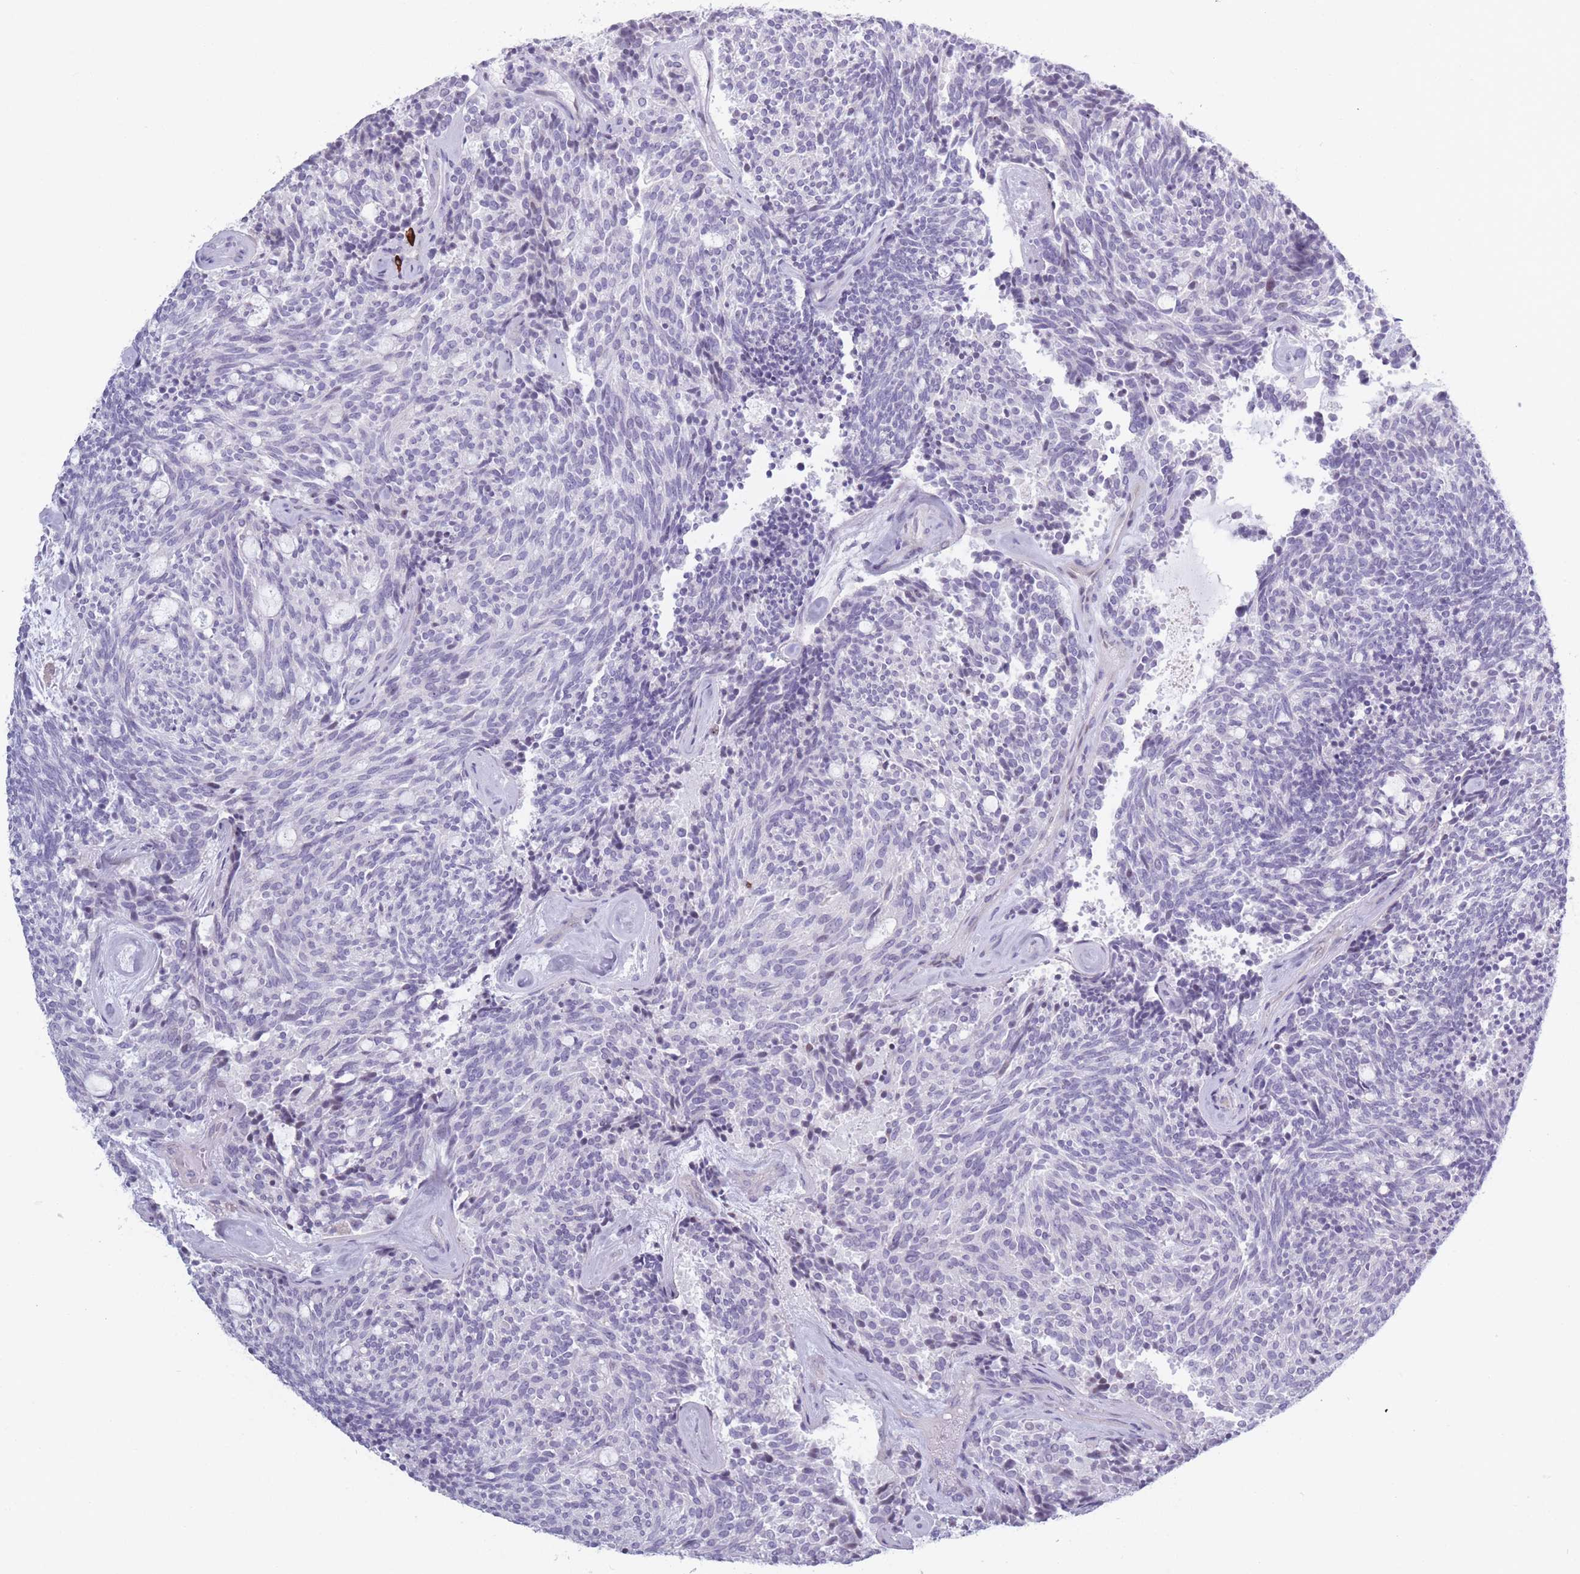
{"staining": {"intensity": "negative", "quantity": "none", "location": "none"}, "tissue": "carcinoid", "cell_type": "Tumor cells", "image_type": "cancer", "snomed": [{"axis": "morphology", "description": "Carcinoid, malignant, NOS"}, {"axis": "topography", "description": "Pancreas"}], "caption": "The photomicrograph exhibits no staining of tumor cells in carcinoid (malignant).", "gene": "PLEKHG2", "patient": {"sex": "female", "age": 54}}